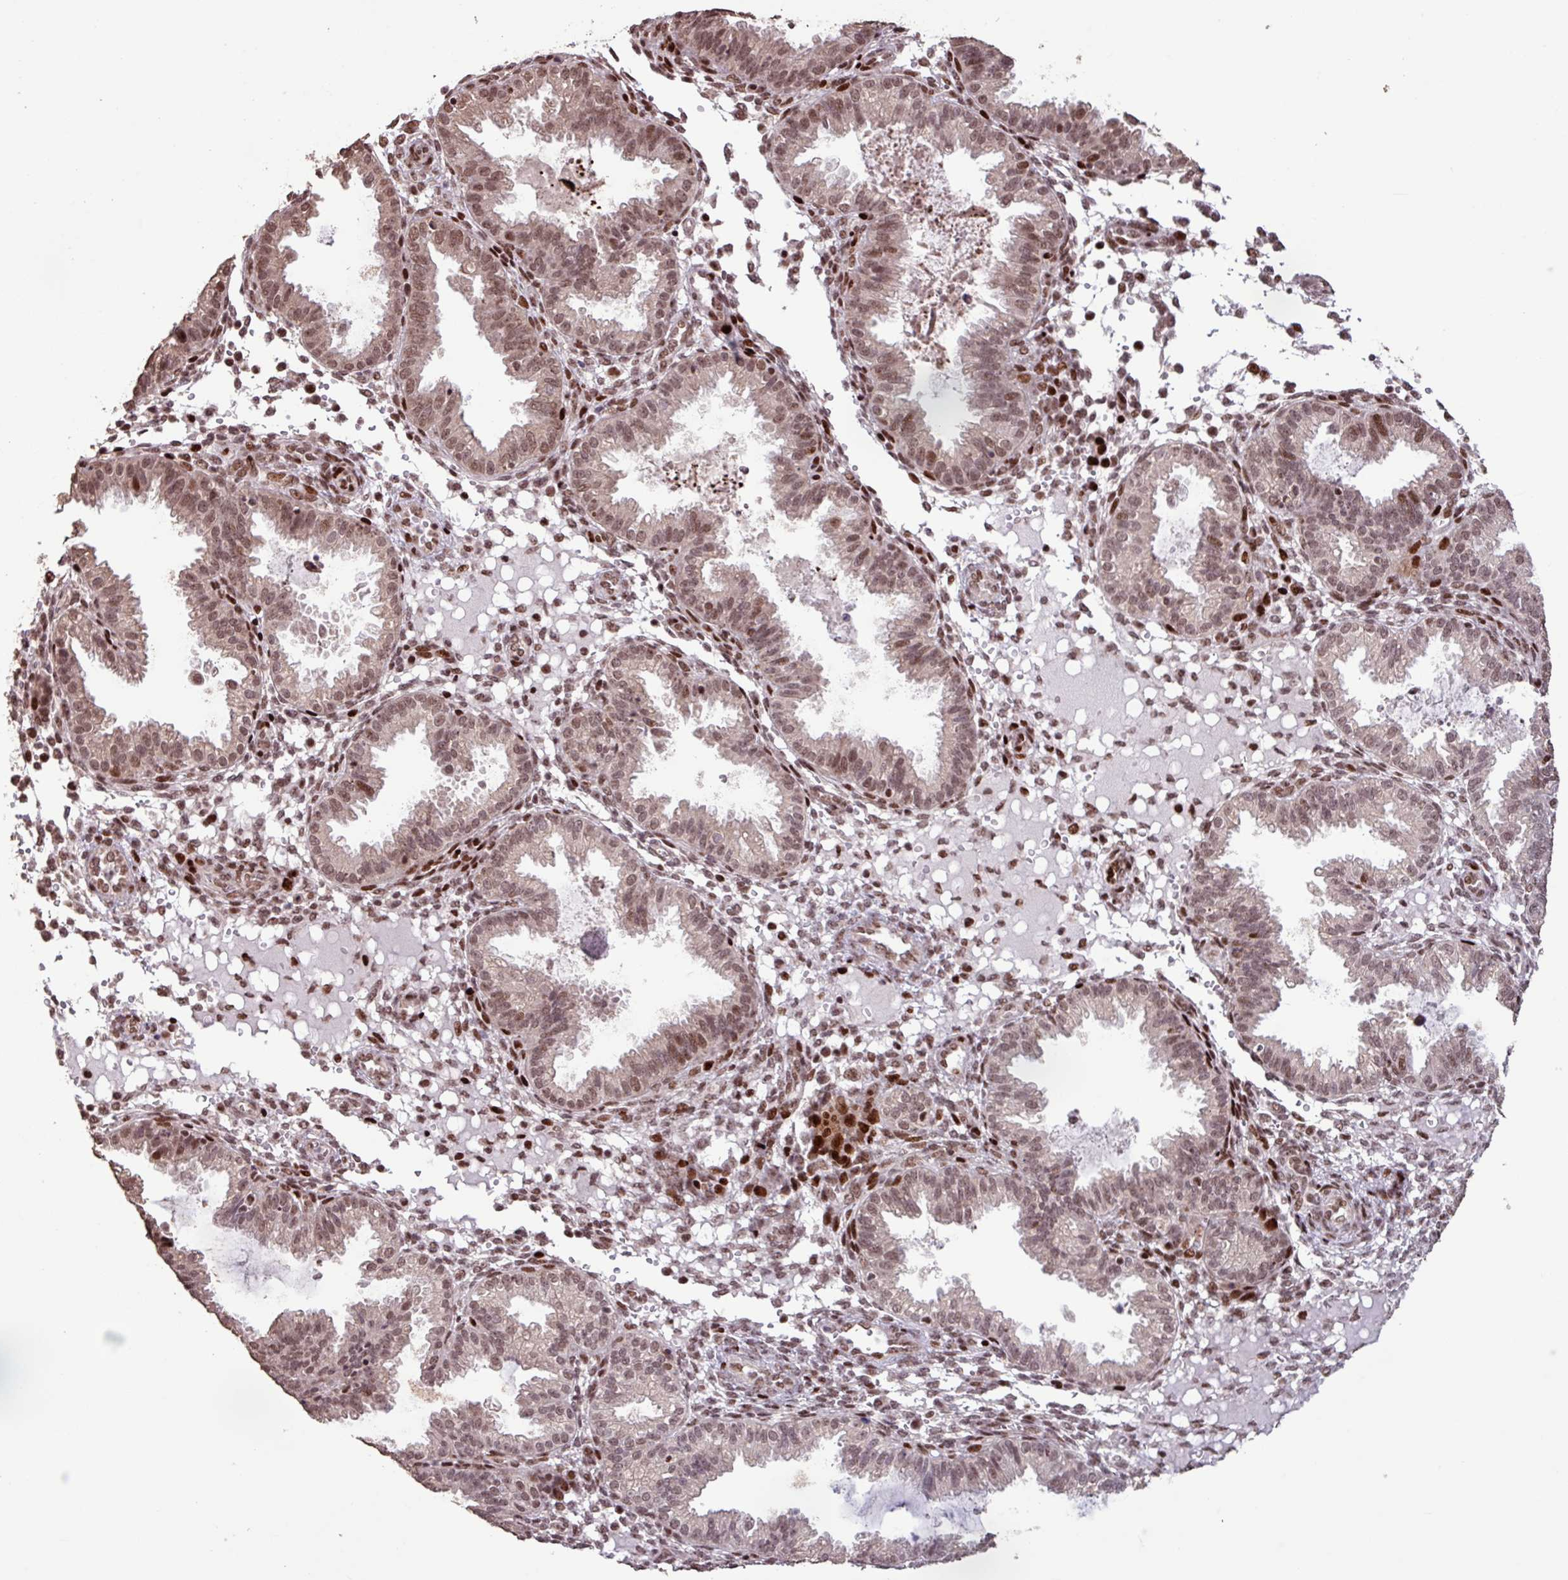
{"staining": {"intensity": "moderate", "quantity": "<25%", "location": "nuclear"}, "tissue": "endometrium", "cell_type": "Cells in endometrial stroma", "image_type": "normal", "snomed": [{"axis": "morphology", "description": "Normal tissue, NOS"}, {"axis": "topography", "description": "Endometrium"}], "caption": "Immunohistochemistry micrograph of normal endometrium: endometrium stained using IHC exhibits low levels of moderate protein expression localized specifically in the nuclear of cells in endometrial stroma, appearing as a nuclear brown color.", "gene": "ZNF709", "patient": {"sex": "female", "age": 33}}